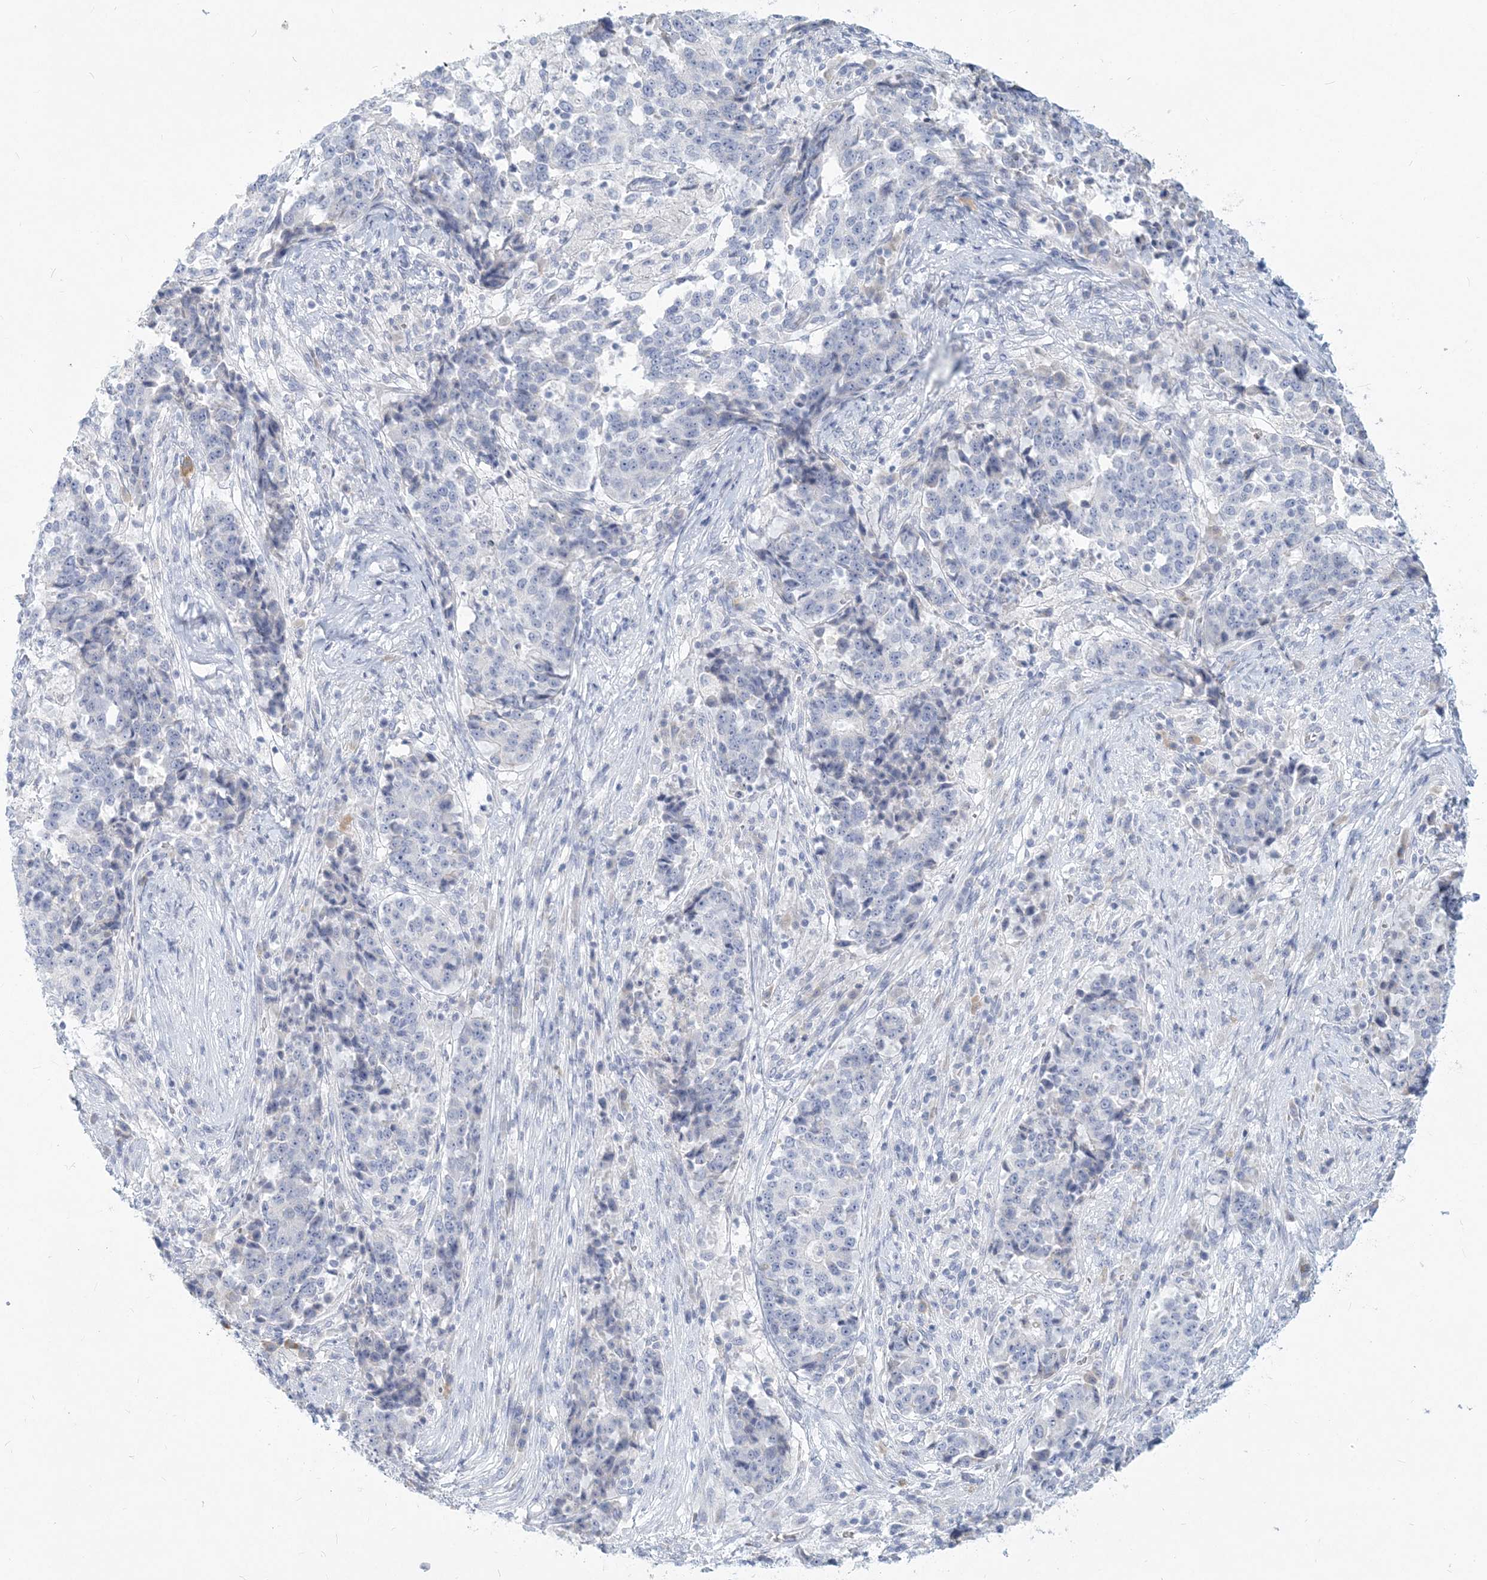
{"staining": {"intensity": "negative", "quantity": "none", "location": "none"}, "tissue": "stomach cancer", "cell_type": "Tumor cells", "image_type": "cancer", "snomed": [{"axis": "morphology", "description": "Adenocarcinoma, NOS"}, {"axis": "topography", "description": "Stomach"}], "caption": "Tumor cells are negative for brown protein staining in stomach adenocarcinoma. The staining is performed using DAB brown chromogen with nuclei counter-stained in using hematoxylin.", "gene": "CSN1S1", "patient": {"sex": "male", "age": 59}}